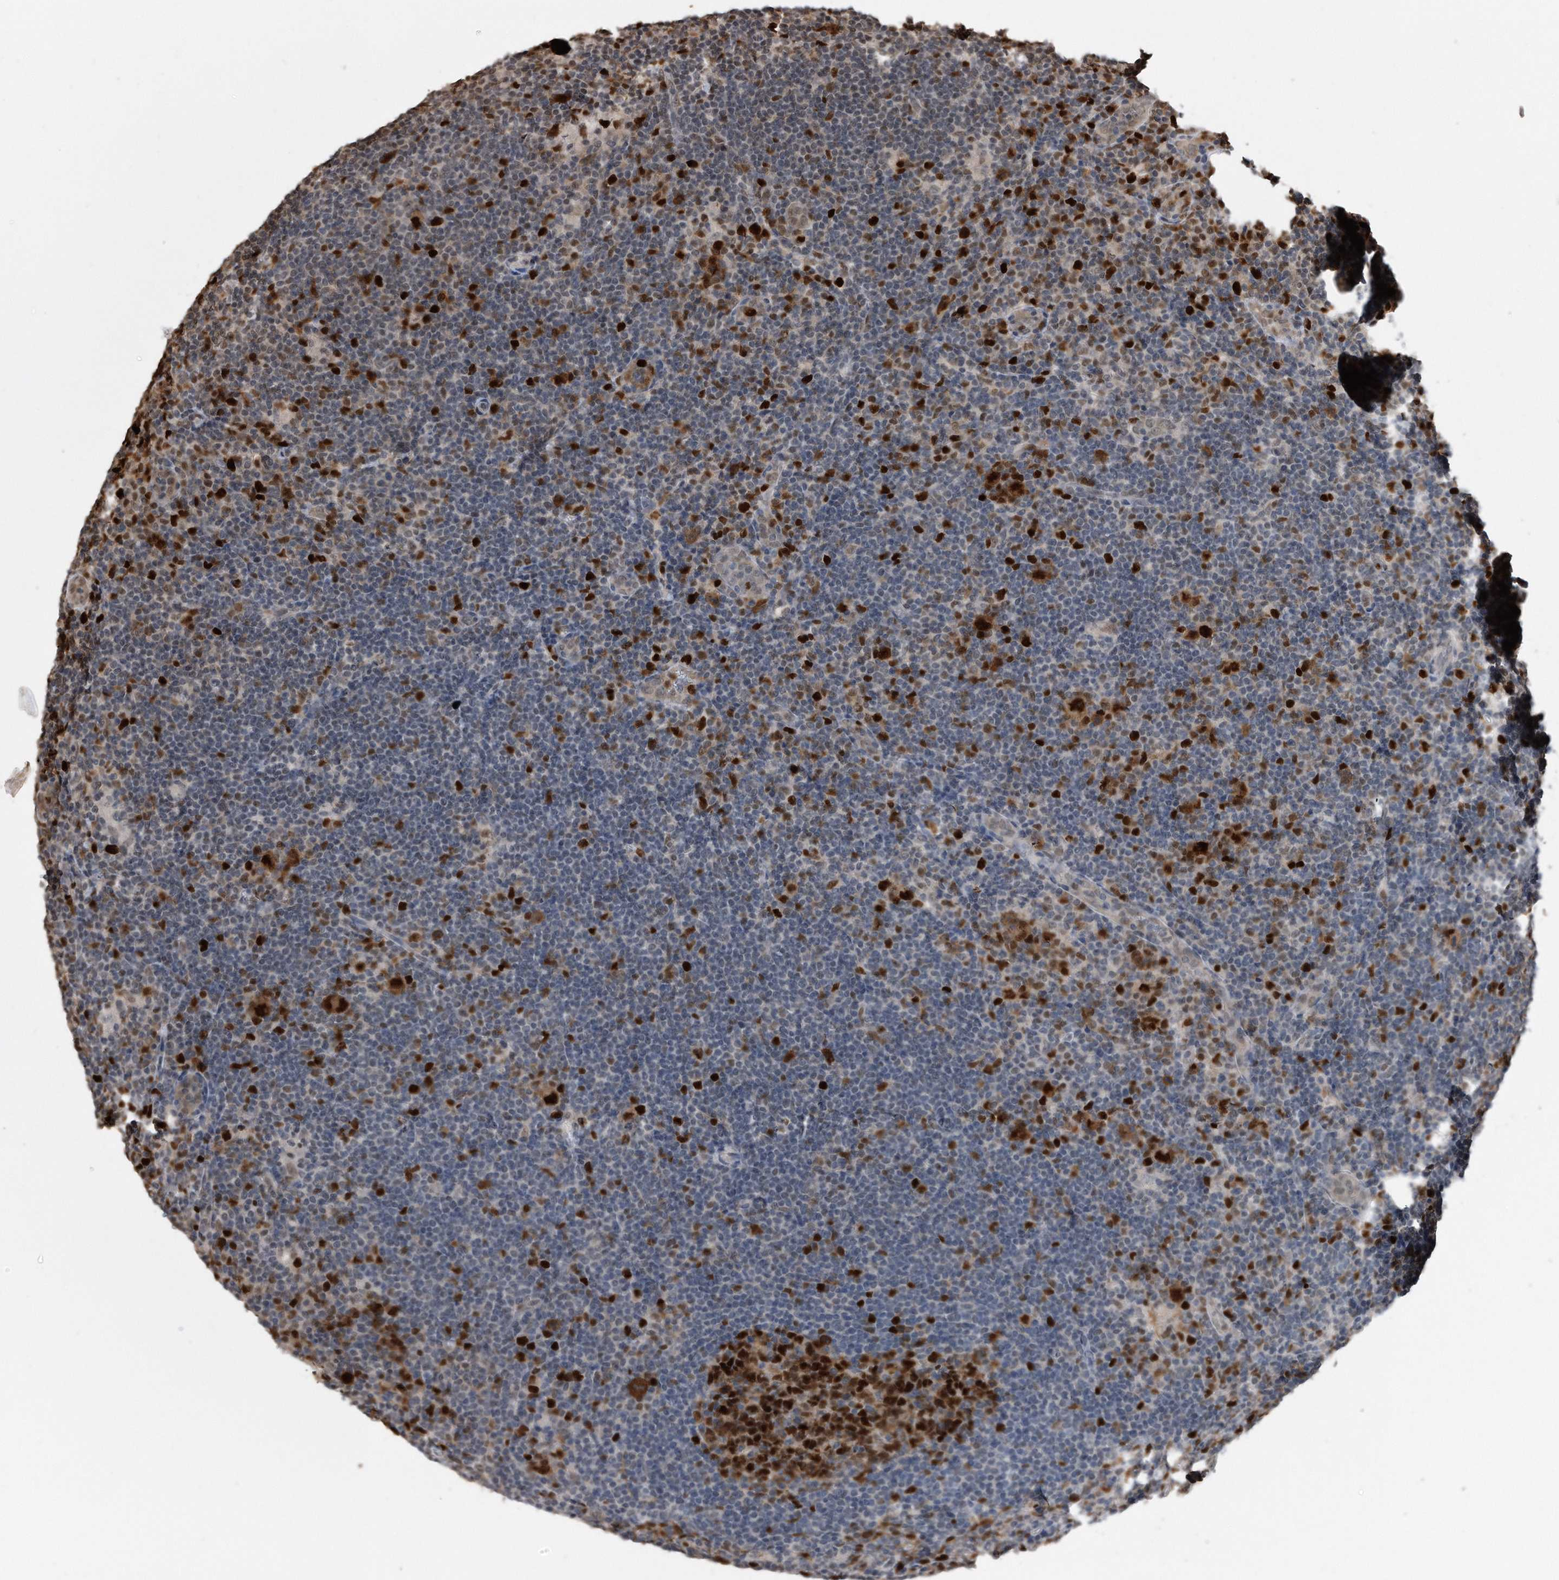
{"staining": {"intensity": "strong", "quantity": ">75%", "location": "nuclear"}, "tissue": "lymphoma", "cell_type": "Tumor cells", "image_type": "cancer", "snomed": [{"axis": "morphology", "description": "Hodgkin's disease, NOS"}, {"axis": "topography", "description": "Lymph node"}], "caption": "Immunohistochemistry of human Hodgkin's disease demonstrates high levels of strong nuclear expression in approximately >75% of tumor cells.", "gene": "PCNA", "patient": {"sex": "female", "age": 57}}